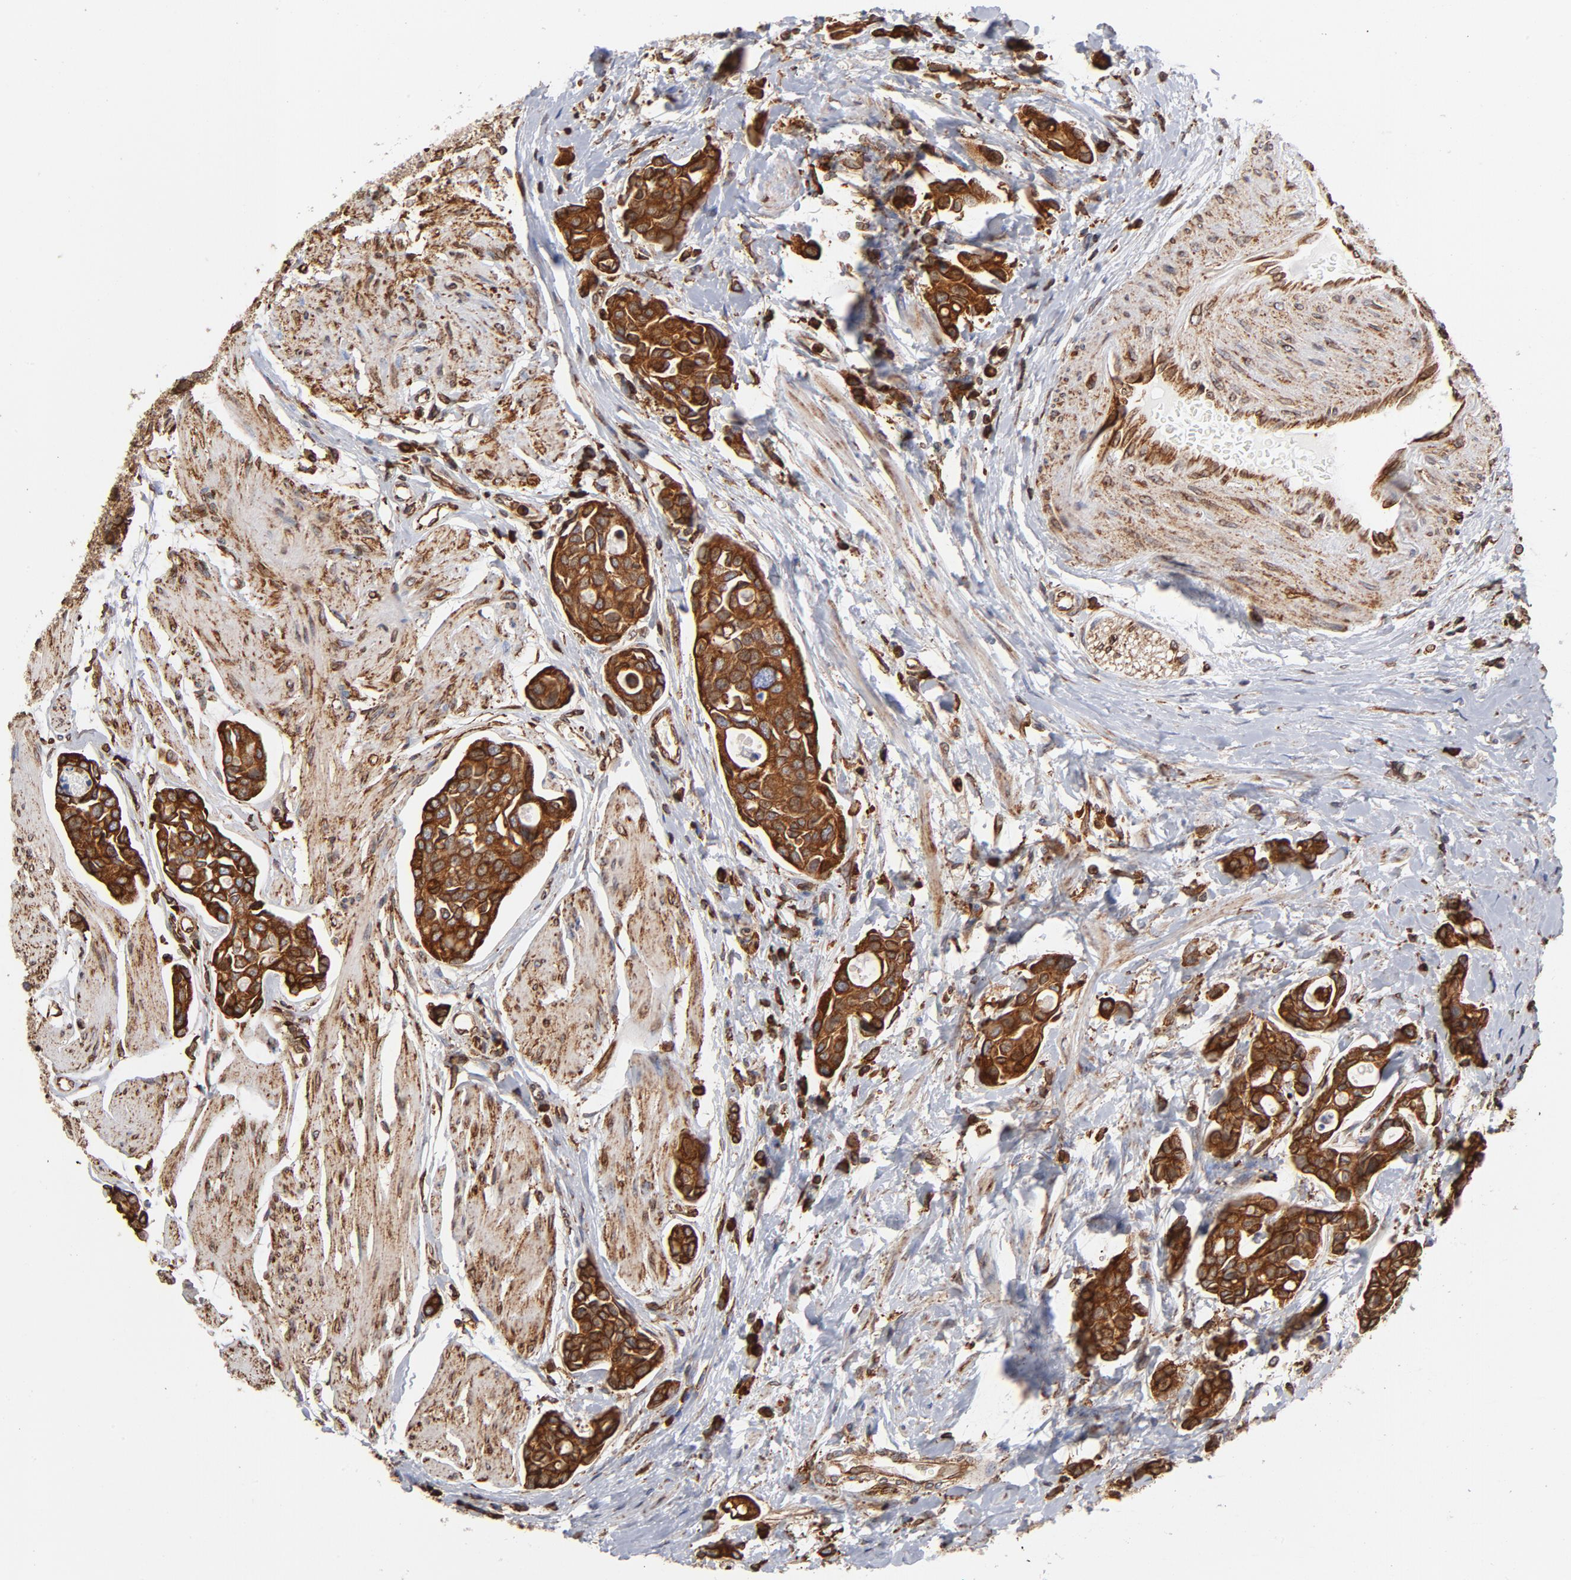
{"staining": {"intensity": "strong", "quantity": ">75%", "location": "cytoplasmic/membranous"}, "tissue": "urothelial cancer", "cell_type": "Tumor cells", "image_type": "cancer", "snomed": [{"axis": "morphology", "description": "Urothelial carcinoma, High grade"}, {"axis": "topography", "description": "Urinary bladder"}], "caption": "This is an image of immunohistochemistry (IHC) staining of high-grade urothelial carcinoma, which shows strong expression in the cytoplasmic/membranous of tumor cells.", "gene": "CANX", "patient": {"sex": "male", "age": 78}}